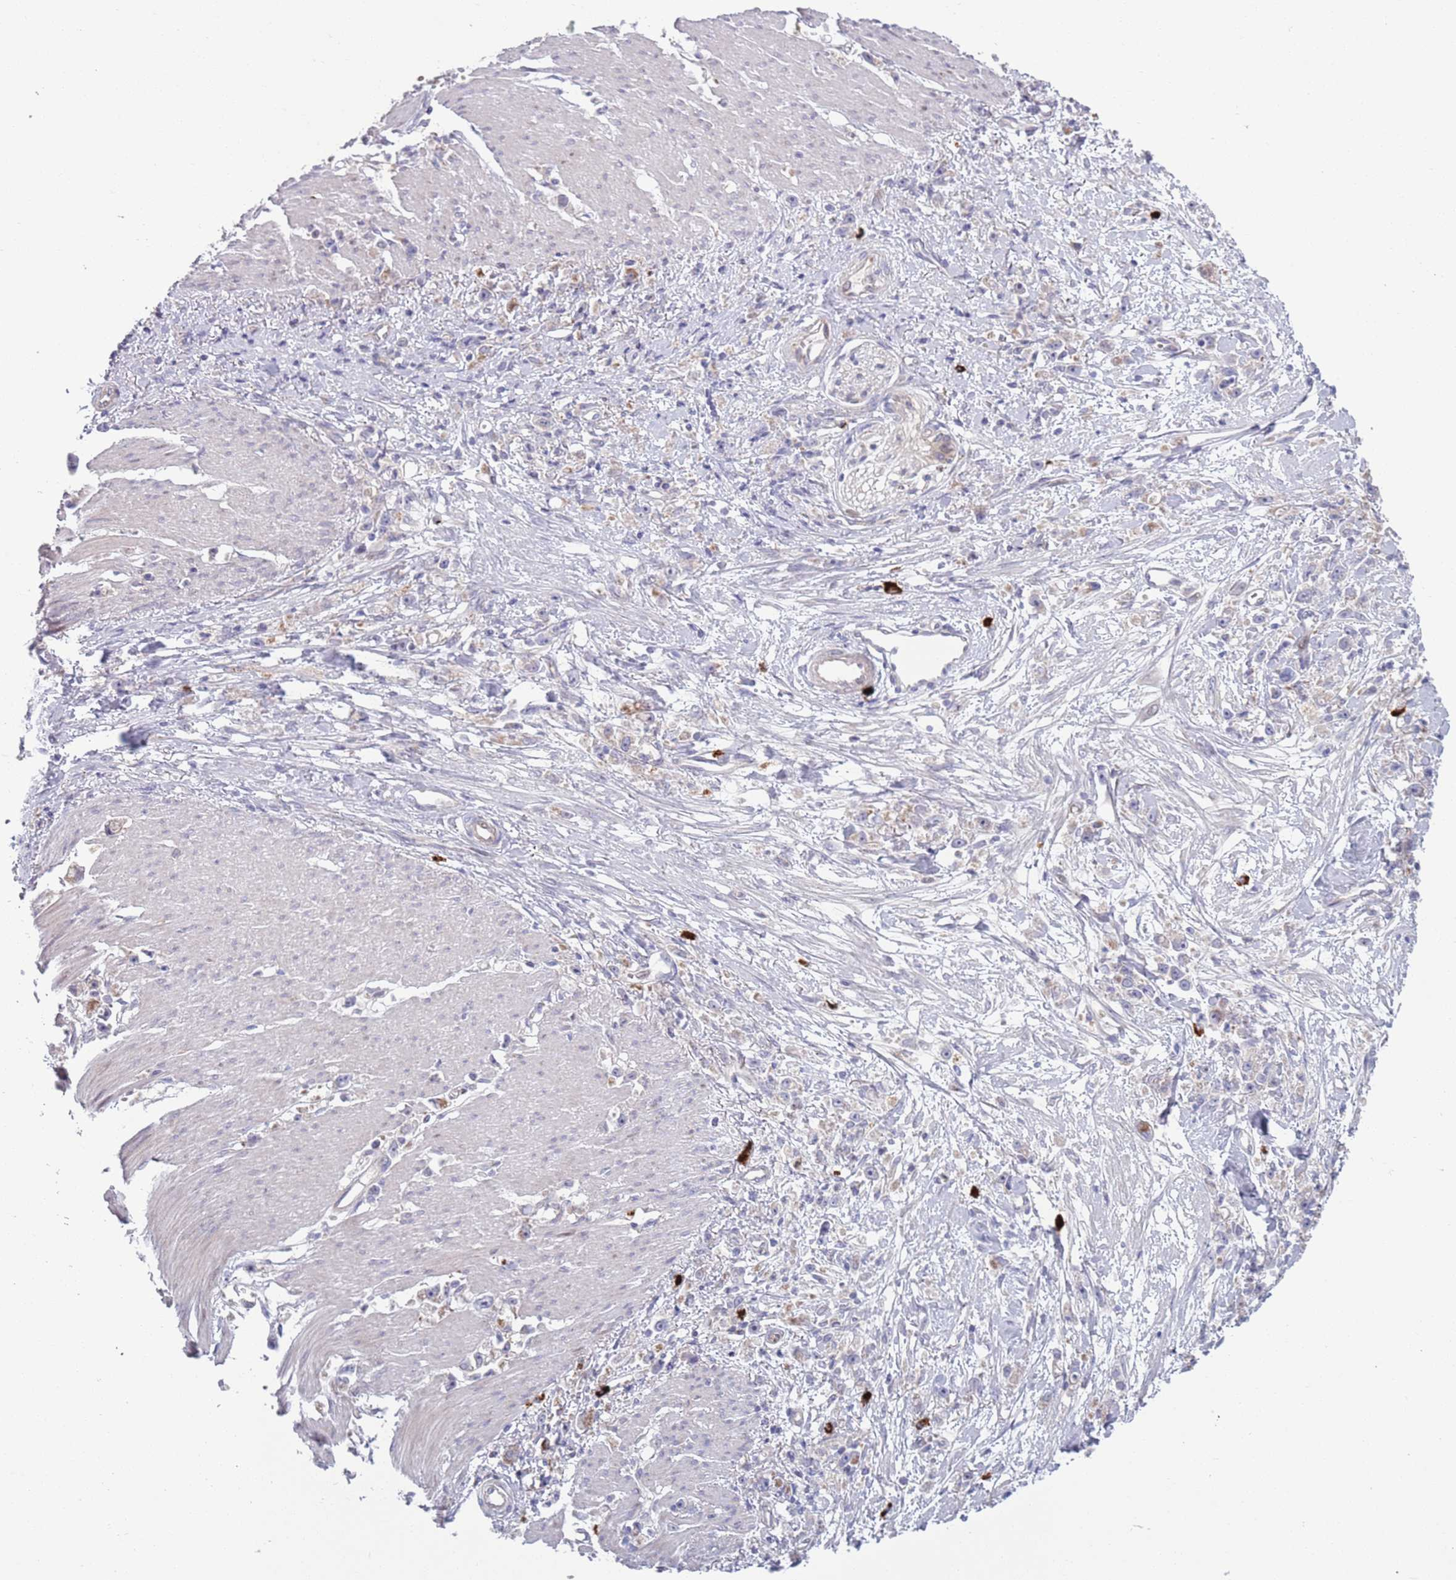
{"staining": {"intensity": "negative", "quantity": "none", "location": "none"}, "tissue": "stomach cancer", "cell_type": "Tumor cells", "image_type": "cancer", "snomed": [{"axis": "morphology", "description": "Adenocarcinoma, NOS"}, {"axis": "topography", "description": "Stomach"}], "caption": "Protein analysis of stomach cancer displays no significant positivity in tumor cells.", "gene": "TYW1", "patient": {"sex": "female", "age": 59}}